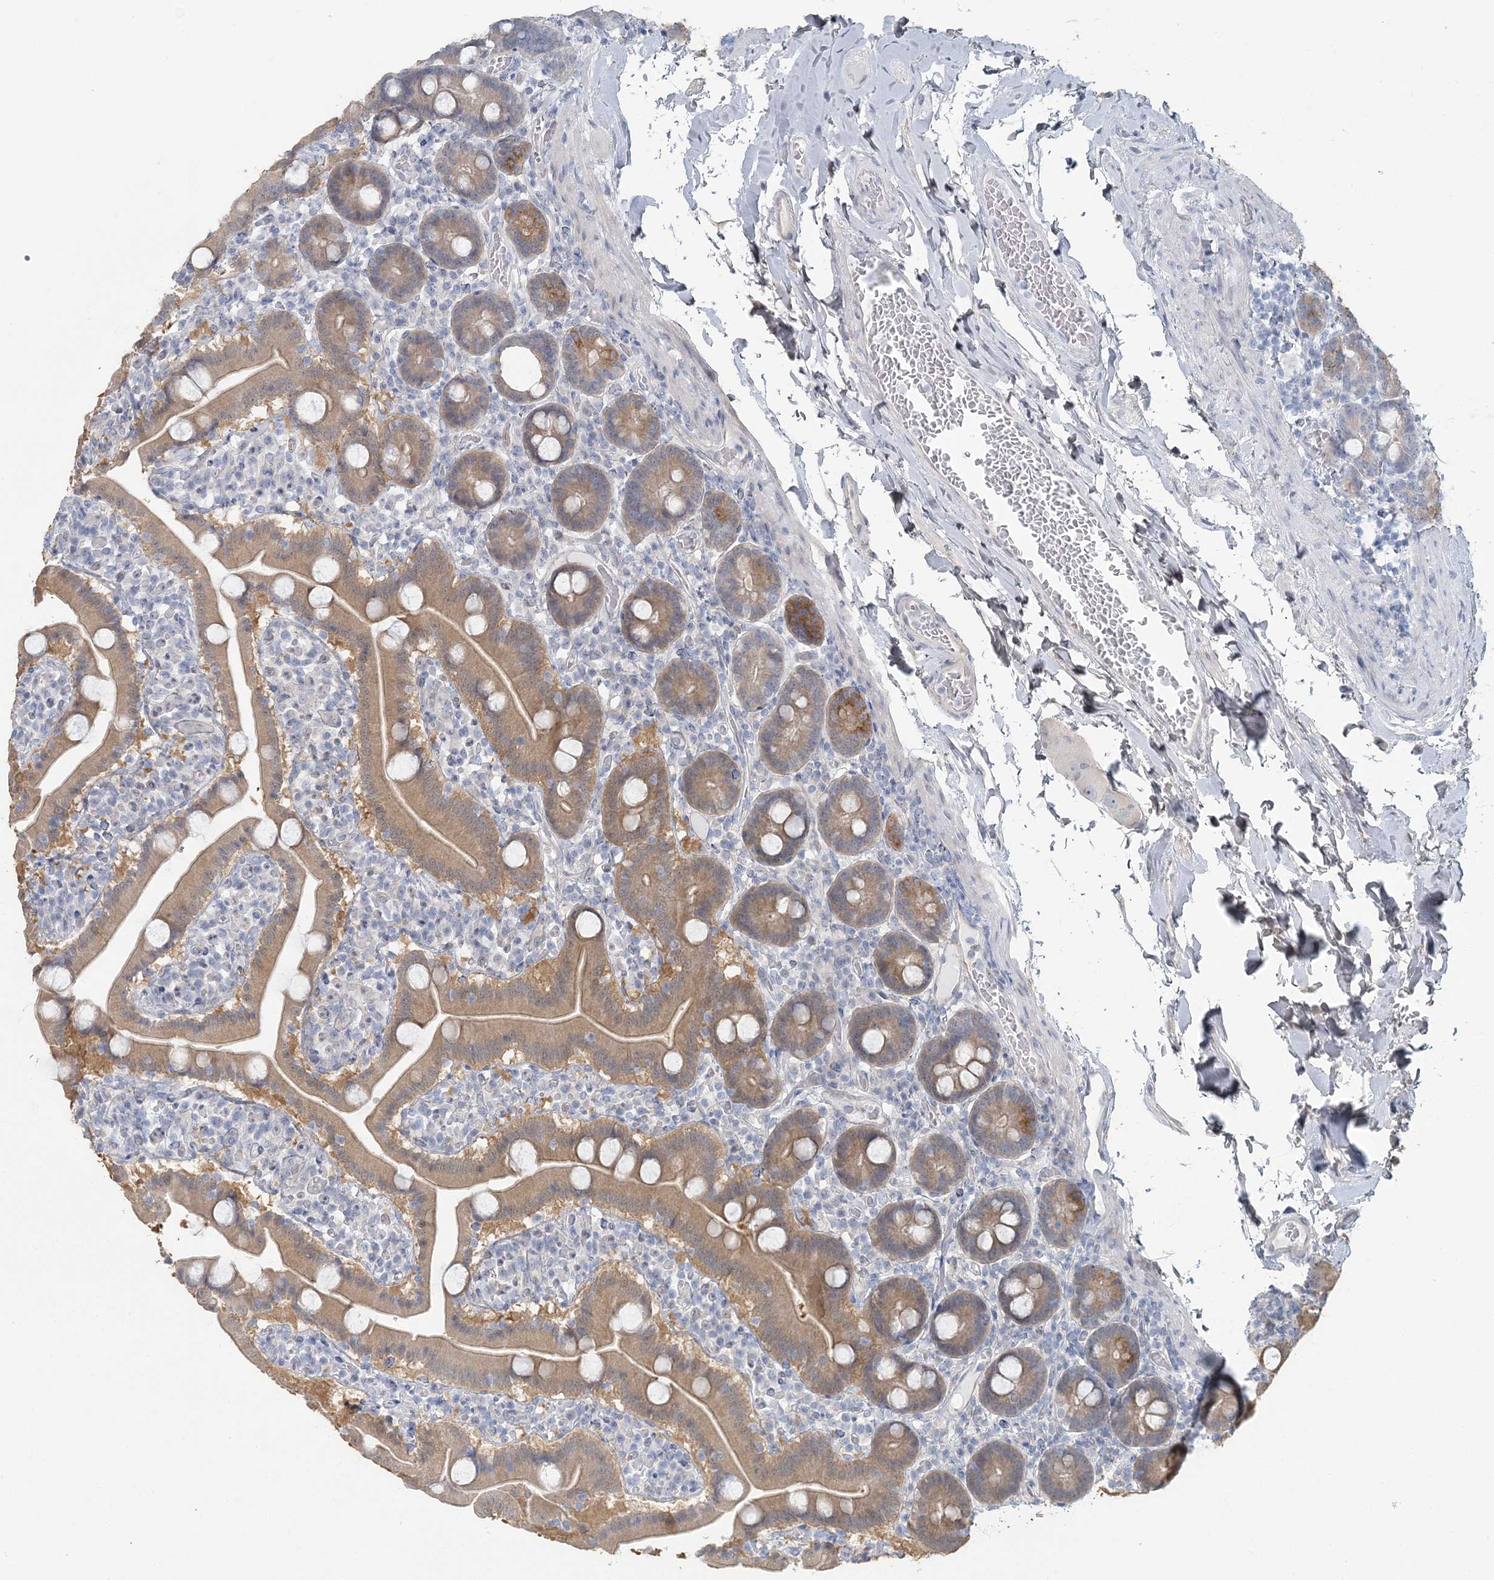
{"staining": {"intensity": "moderate", "quantity": ">75%", "location": "cytoplasmic/membranous"}, "tissue": "duodenum", "cell_type": "Glandular cells", "image_type": "normal", "snomed": [{"axis": "morphology", "description": "Normal tissue, NOS"}, {"axis": "topography", "description": "Duodenum"}], "caption": "Moderate cytoplasmic/membranous expression is present in about >75% of glandular cells in normal duodenum.", "gene": "CMBL", "patient": {"sex": "male", "age": 55}}